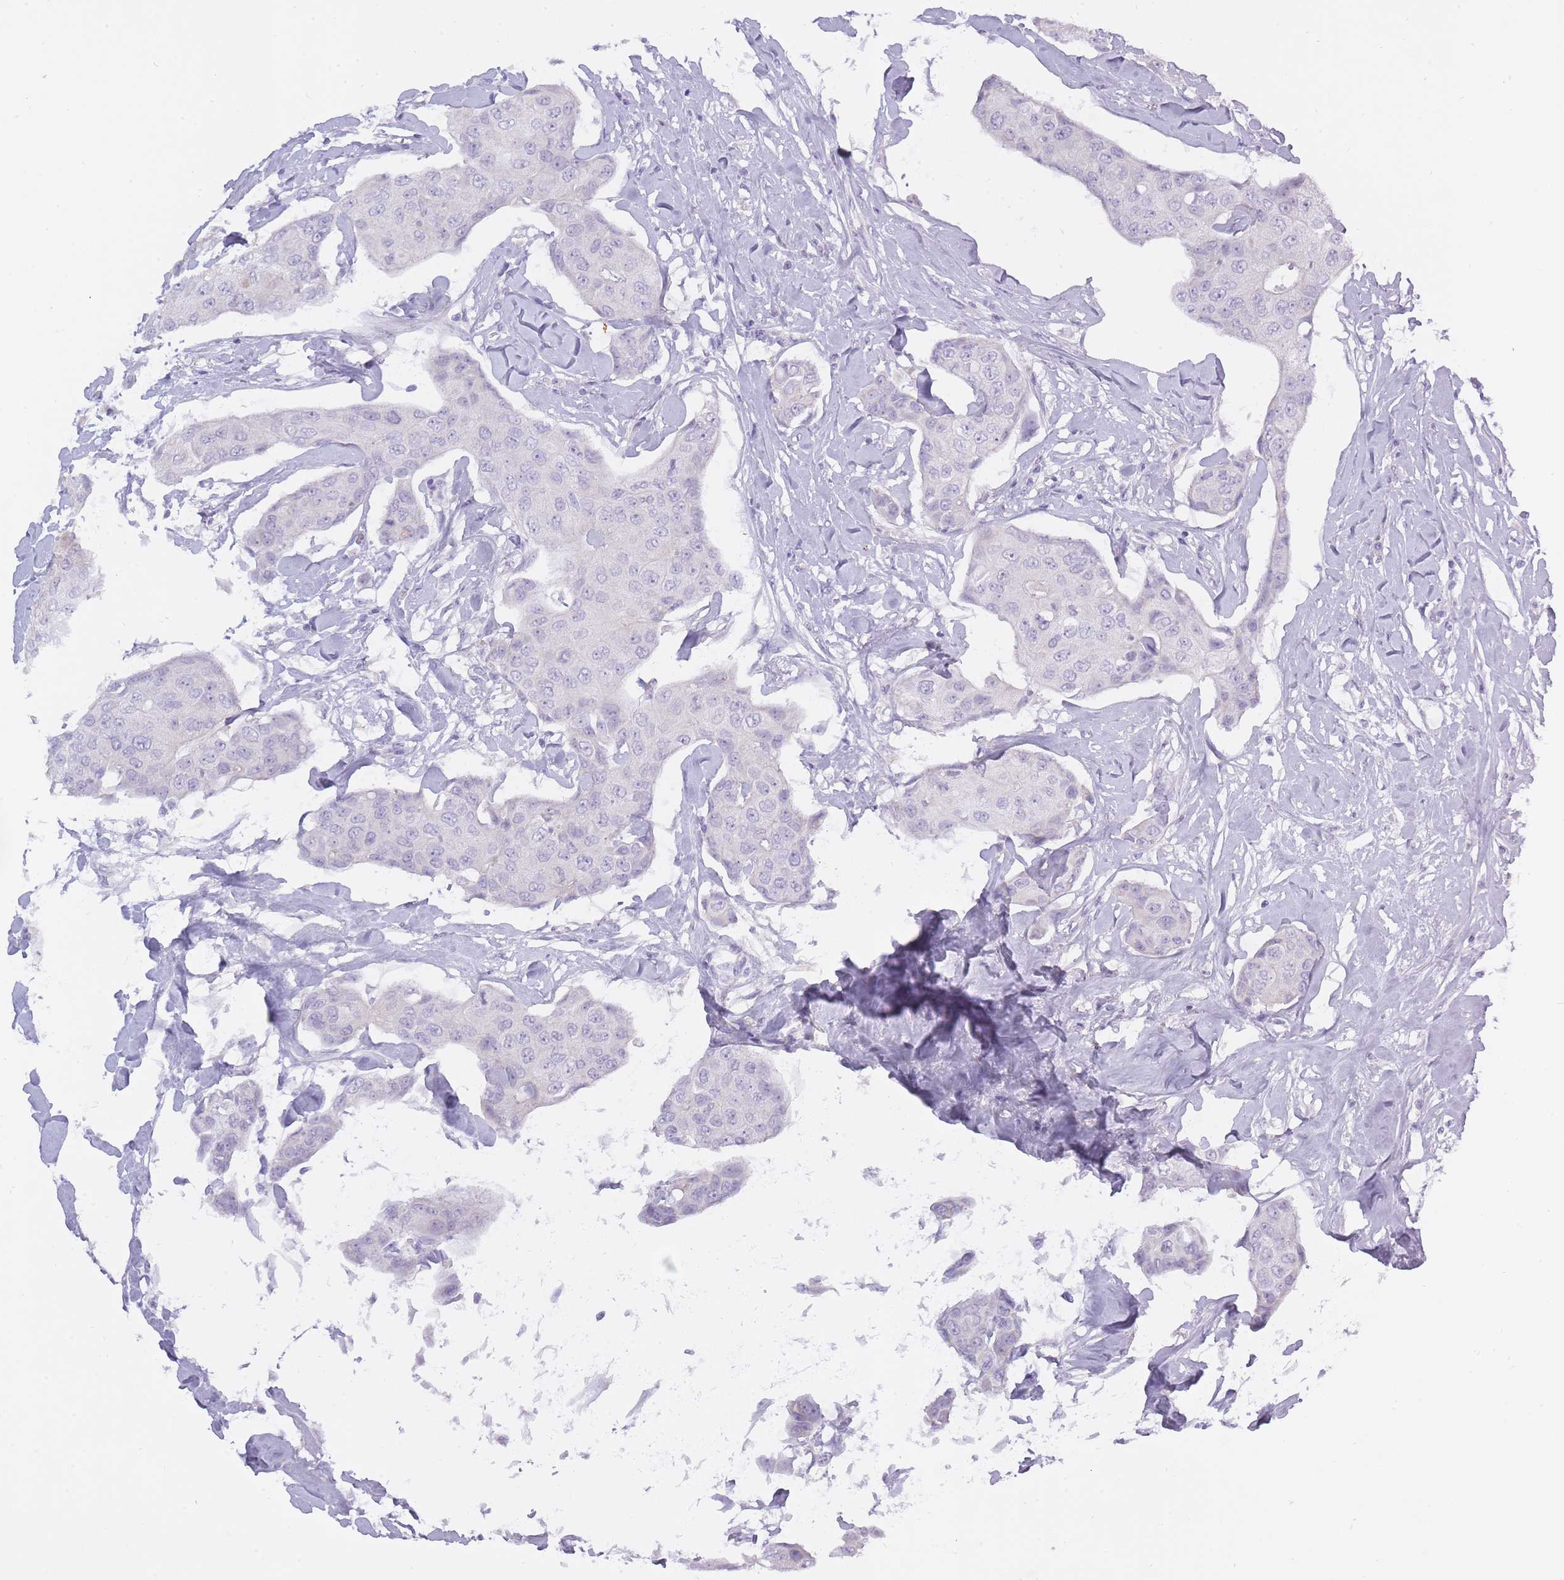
{"staining": {"intensity": "negative", "quantity": "none", "location": "none"}, "tissue": "breast cancer", "cell_type": "Tumor cells", "image_type": "cancer", "snomed": [{"axis": "morphology", "description": "Duct carcinoma"}, {"axis": "topography", "description": "Breast"}, {"axis": "topography", "description": "Lymph node"}], "caption": "Tumor cells are negative for protein expression in human breast cancer. (DAB (3,3'-diaminobenzidine) immunohistochemistry (IHC), high magnification).", "gene": "BDKRB2", "patient": {"sex": "female", "age": 80}}